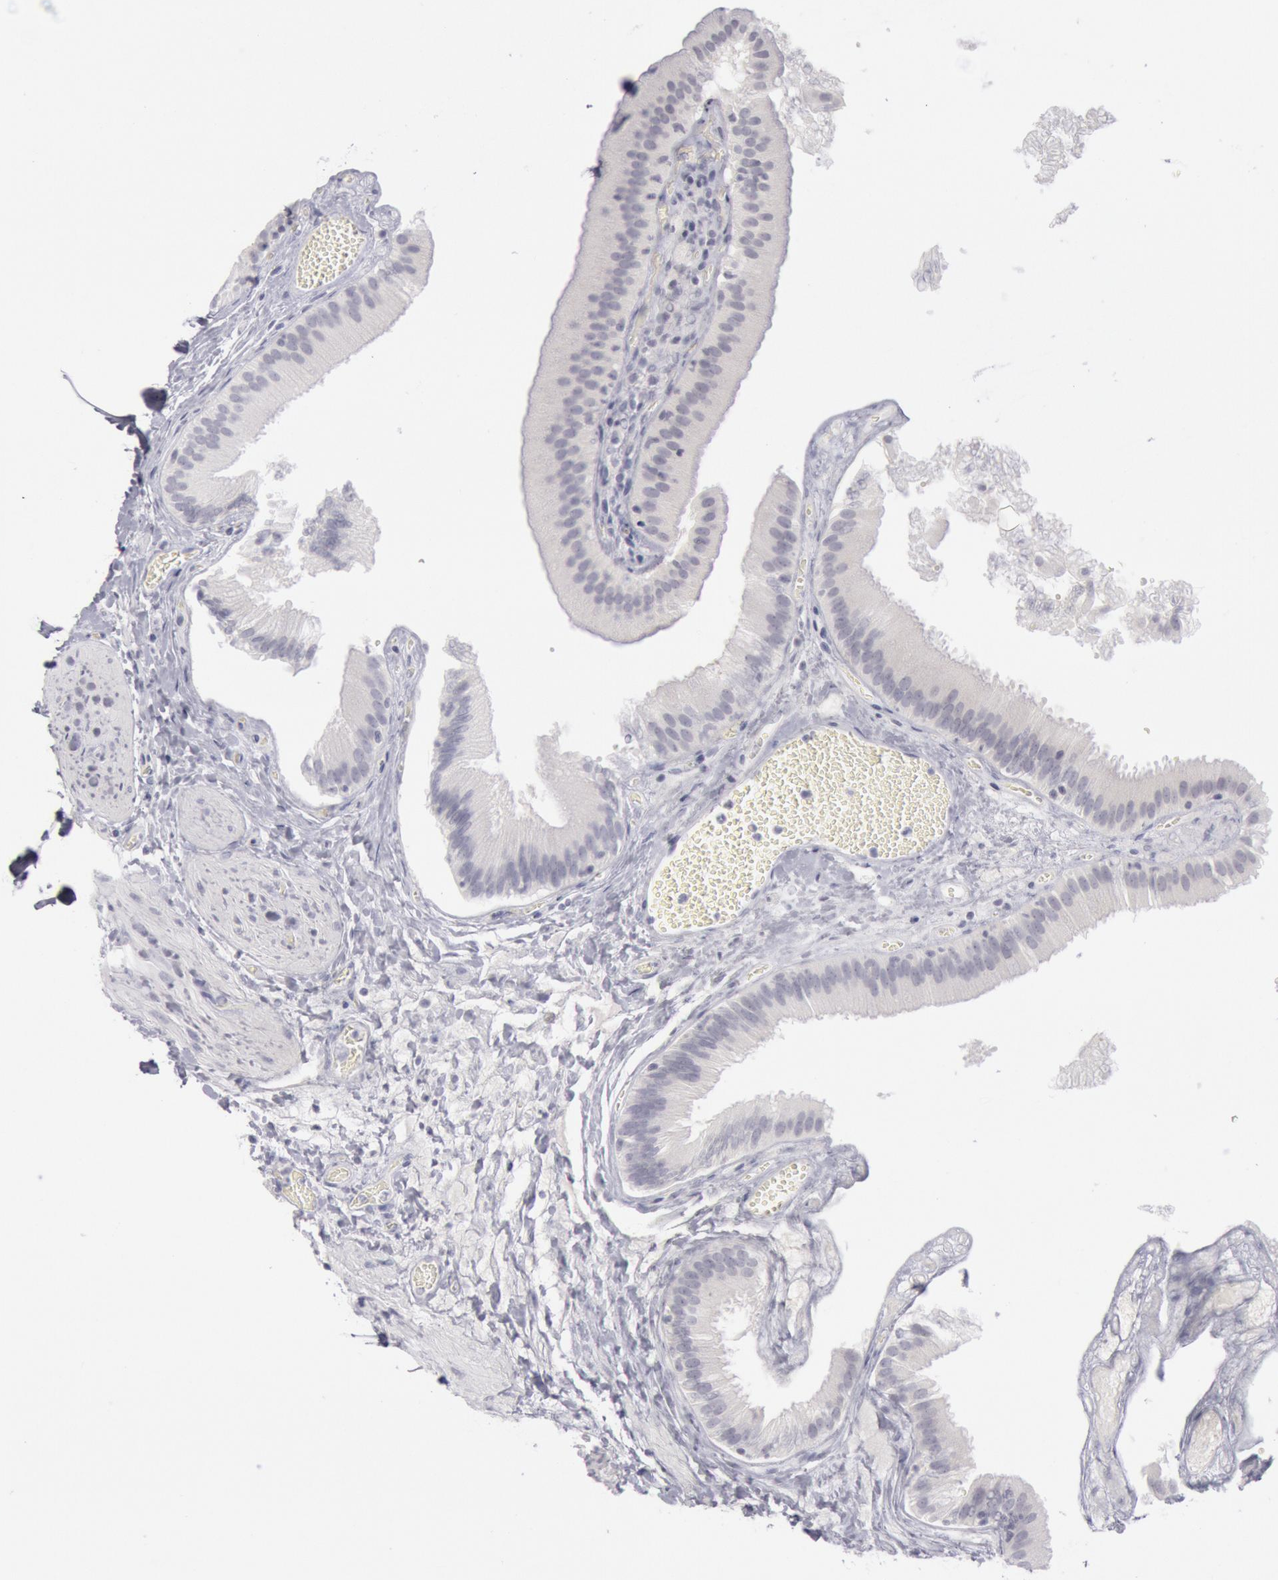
{"staining": {"intensity": "negative", "quantity": "none", "location": "none"}, "tissue": "gallbladder", "cell_type": "Glandular cells", "image_type": "normal", "snomed": [{"axis": "morphology", "description": "Normal tissue, NOS"}, {"axis": "topography", "description": "Gallbladder"}], "caption": "IHC photomicrograph of normal gallbladder: gallbladder stained with DAB demonstrates no significant protein staining in glandular cells. Brightfield microscopy of immunohistochemistry stained with DAB (3,3'-diaminobenzidine) (brown) and hematoxylin (blue), captured at high magnification.", "gene": "KRT16", "patient": {"sex": "female", "age": 24}}